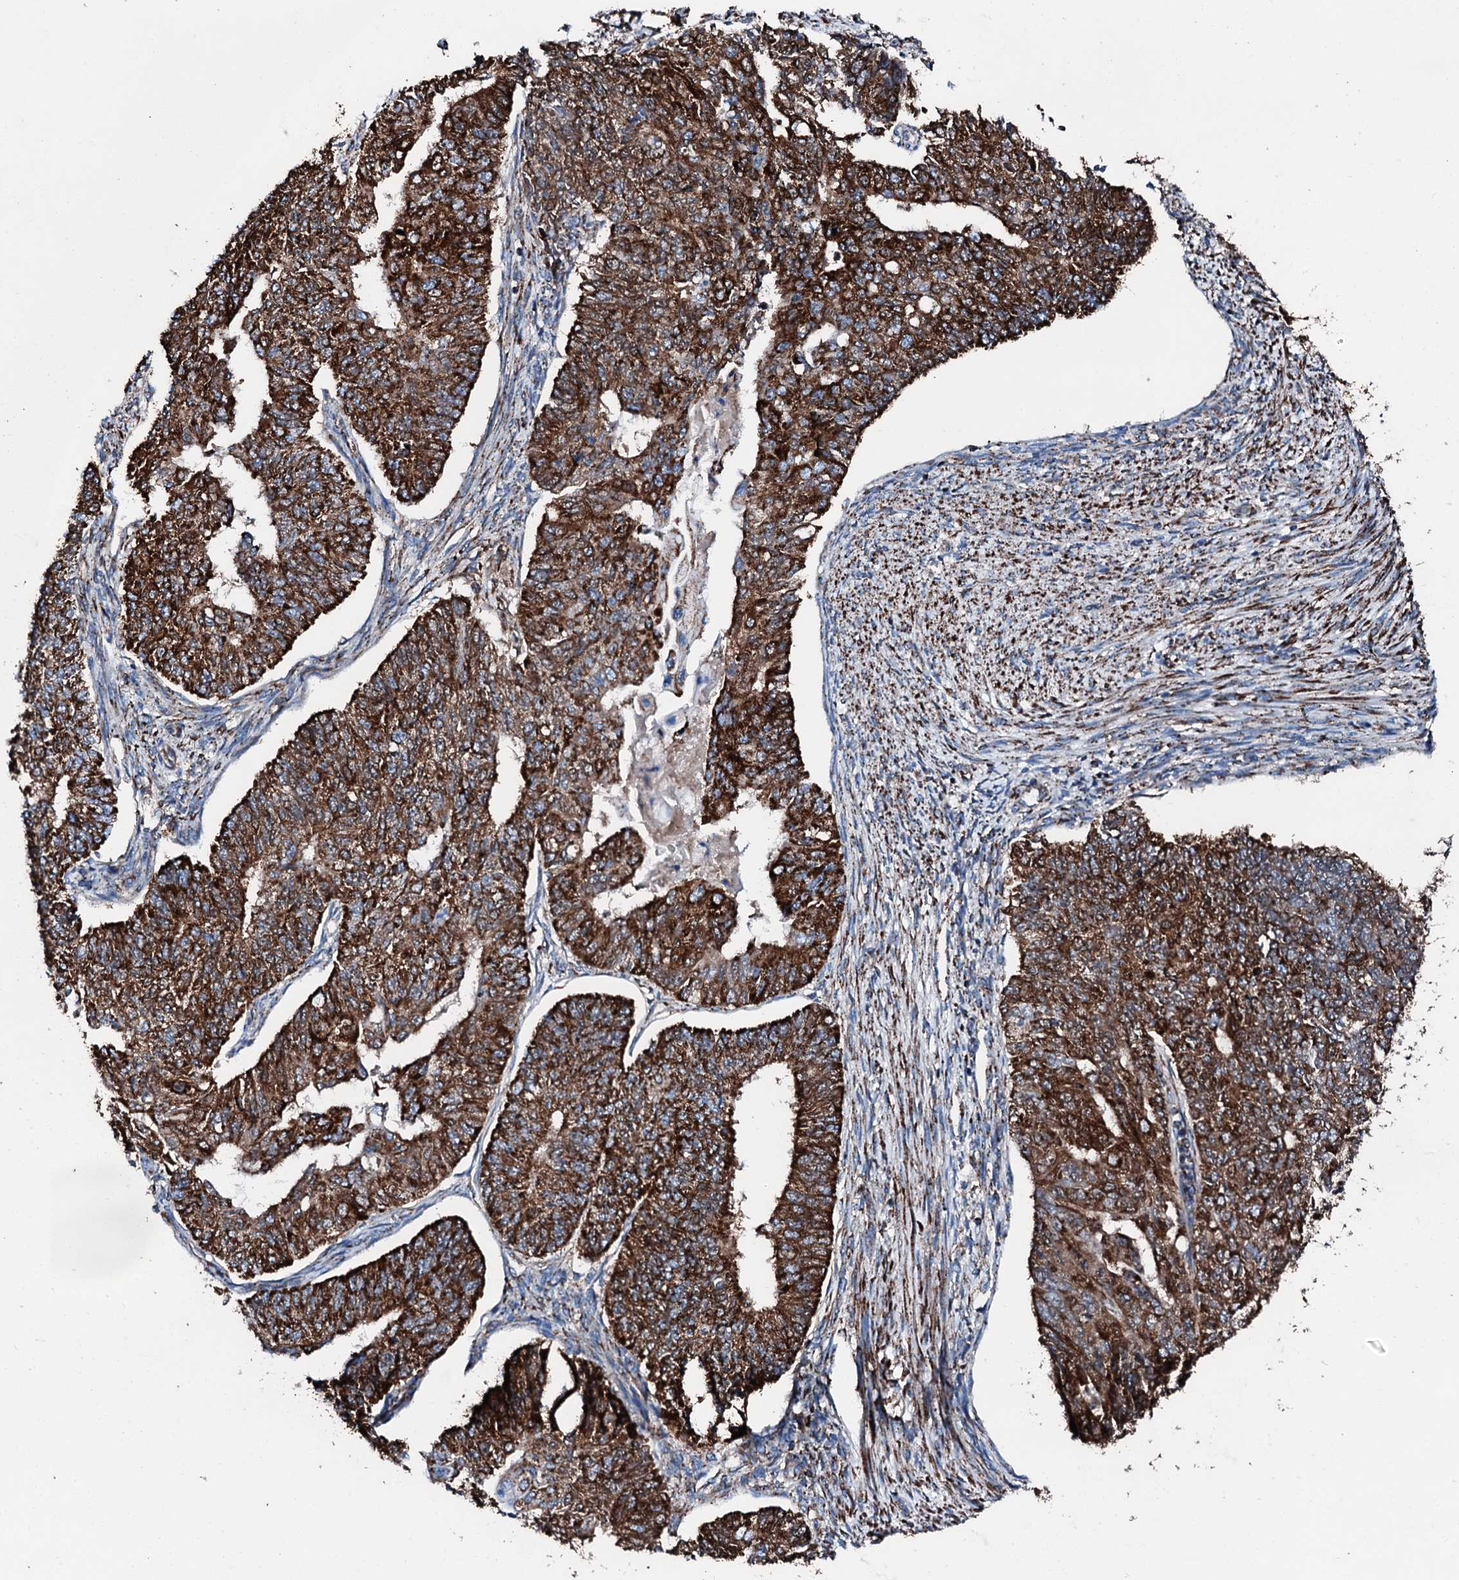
{"staining": {"intensity": "strong", "quantity": ">75%", "location": "cytoplasmic/membranous"}, "tissue": "endometrial cancer", "cell_type": "Tumor cells", "image_type": "cancer", "snomed": [{"axis": "morphology", "description": "Adenocarcinoma, NOS"}, {"axis": "topography", "description": "Endometrium"}], "caption": "Immunohistochemical staining of endometrial cancer (adenocarcinoma) reveals high levels of strong cytoplasmic/membranous positivity in about >75% of tumor cells.", "gene": "HADH", "patient": {"sex": "female", "age": 32}}